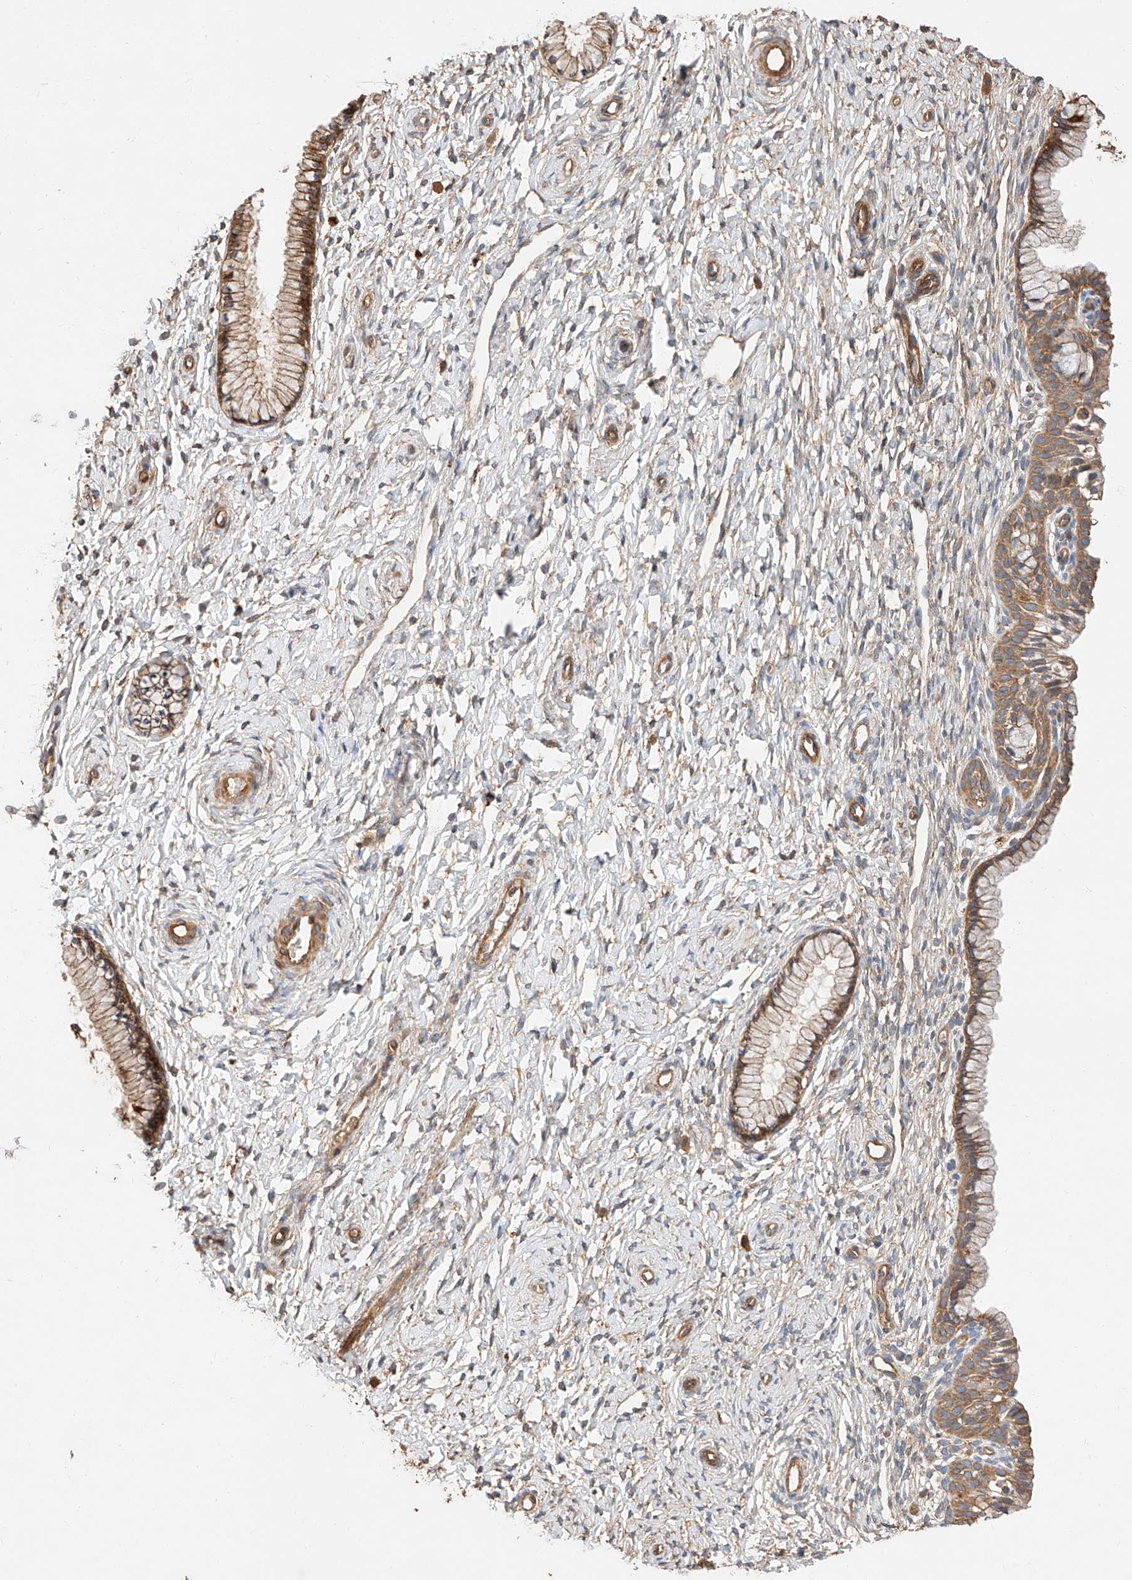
{"staining": {"intensity": "moderate", "quantity": ">75%", "location": "cytoplasmic/membranous"}, "tissue": "cervix", "cell_type": "Glandular cells", "image_type": "normal", "snomed": [{"axis": "morphology", "description": "Normal tissue, NOS"}, {"axis": "topography", "description": "Cervix"}], "caption": "High-power microscopy captured an immunohistochemistry image of benign cervix, revealing moderate cytoplasmic/membranous positivity in about >75% of glandular cells.", "gene": "GHDC", "patient": {"sex": "female", "age": 33}}